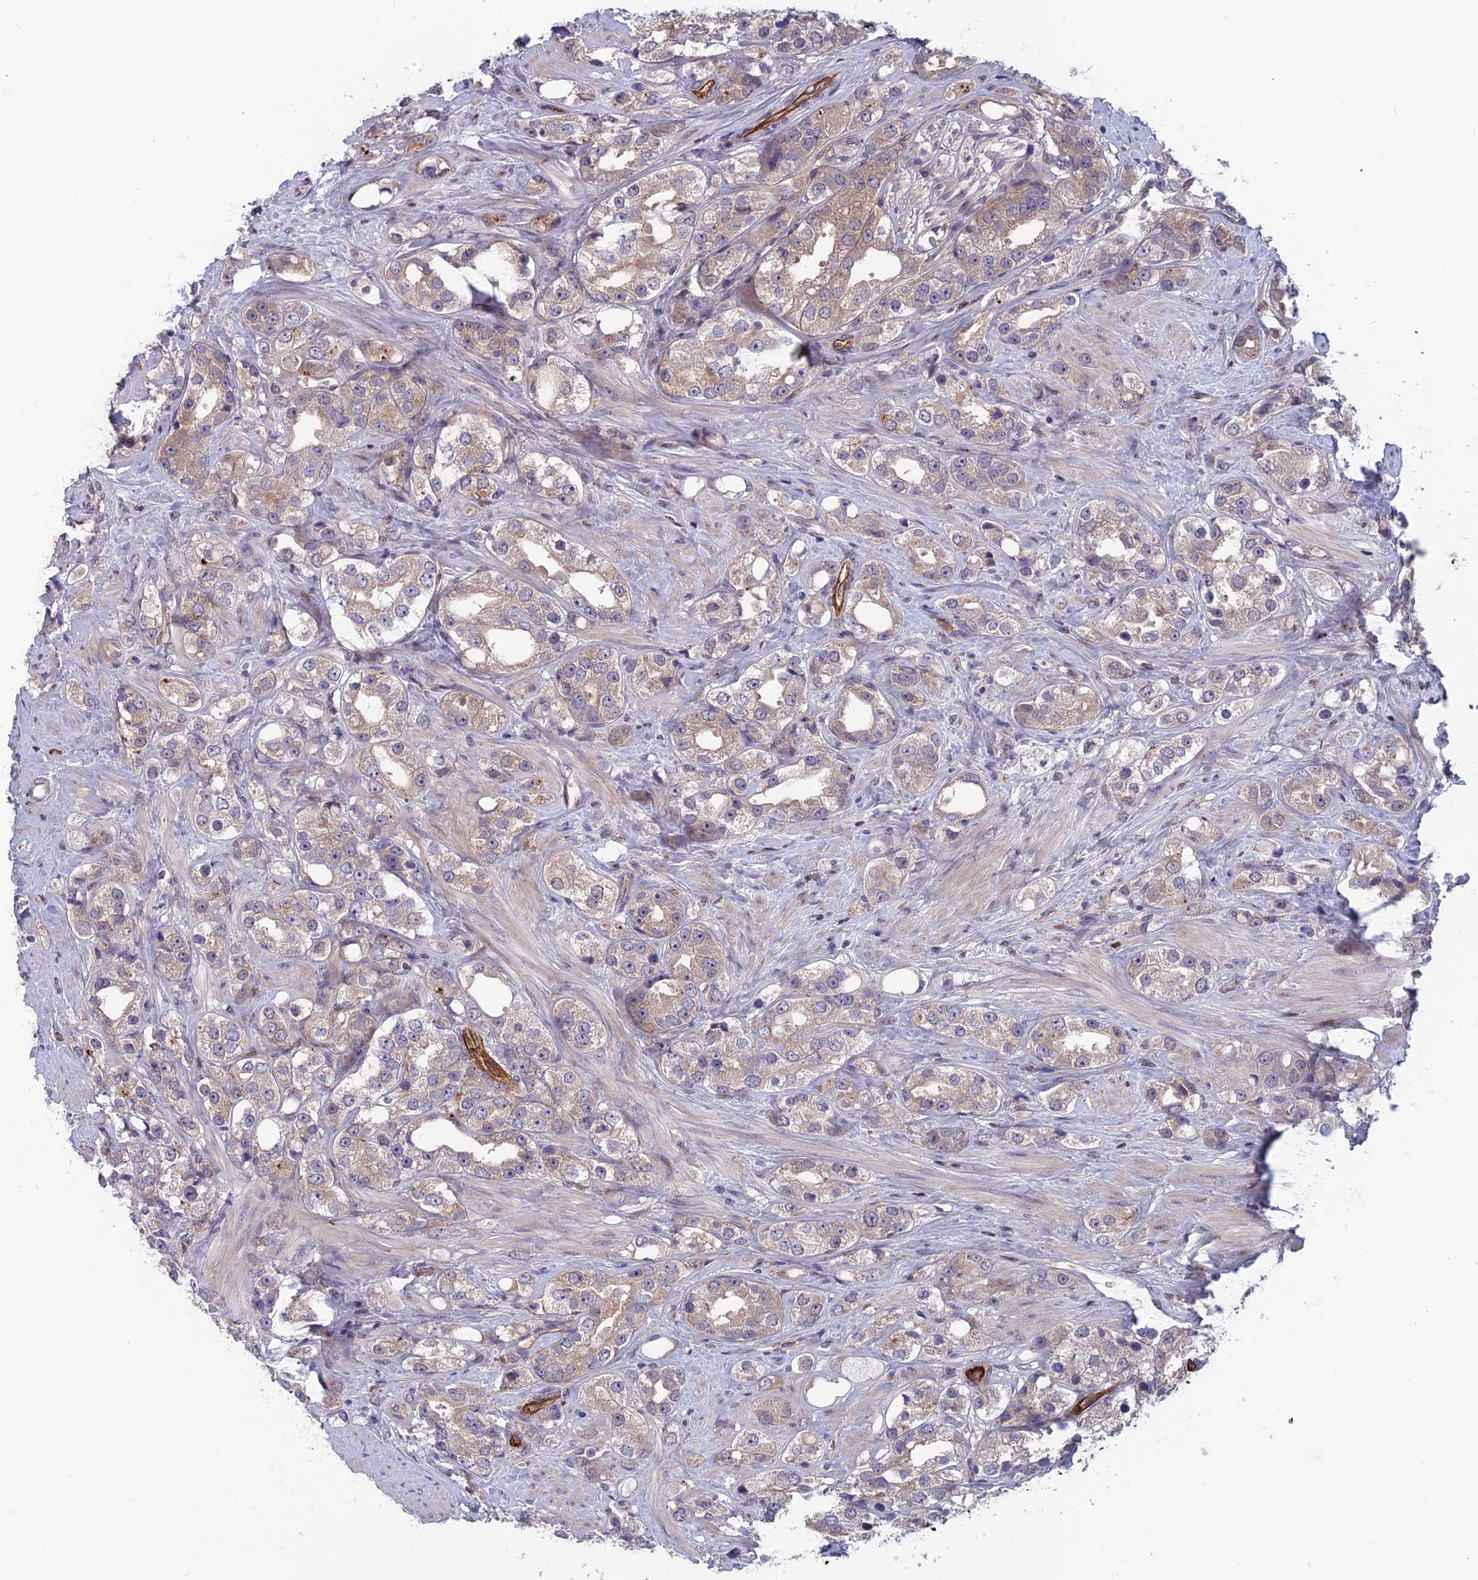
{"staining": {"intensity": "weak", "quantity": "25%-75%", "location": "cytoplasmic/membranous"}, "tissue": "prostate cancer", "cell_type": "Tumor cells", "image_type": "cancer", "snomed": [{"axis": "morphology", "description": "Adenocarcinoma, NOS"}, {"axis": "topography", "description": "Prostate"}], "caption": "Tumor cells demonstrate weak cytoplasmic/membranous expression in about 25%-75% of cells in prostate cancer (adenocarcinoma).", "gene": "MAST2", "patient": {"sex": "male", "age": 79}}